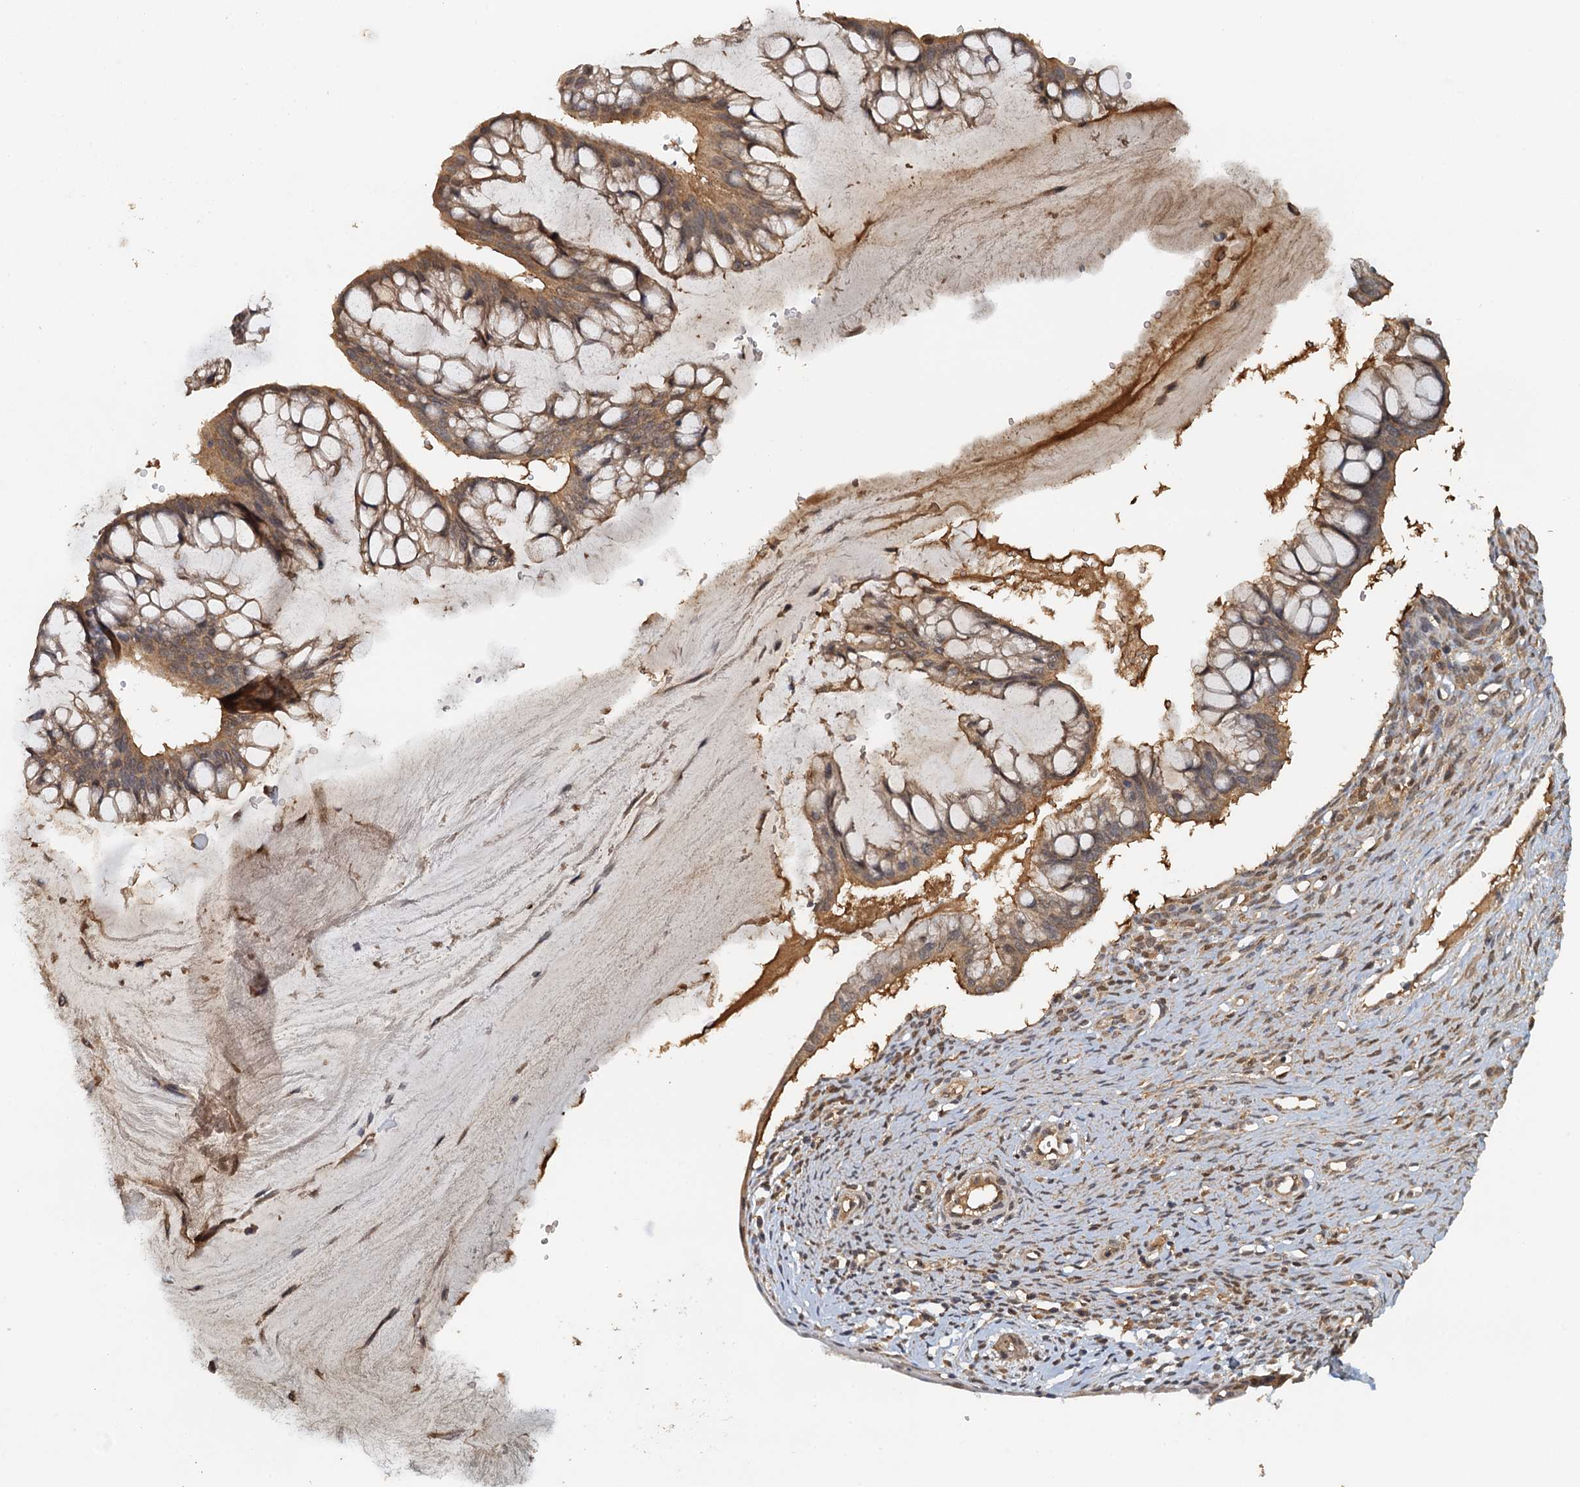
{"staining": {"intensity": "moderate", "quantity": ">75%", "location": "cytoplasmic/membranous"}, "tissue": "ovarian cancer", "cell_type": "Tumor cells", "image_type": "cancer", "snomed": [{"axis": "morphology", "description": "Cystadenocarcinoma, mucinous, NOS"}, {"axis": "topography", "description": "Ovary"}], "caption": "Immunohistochemistry (IHC) histopathology image of human mucinous cystadenocarcinoma (ovarian) stained for a protein (brown), which displays medium levels of moderate cytoplasmic/membranous positivity in about >75% of tumor cells.", "gene": "UBL7", "patient": {"sex": "female", "age": 73}}